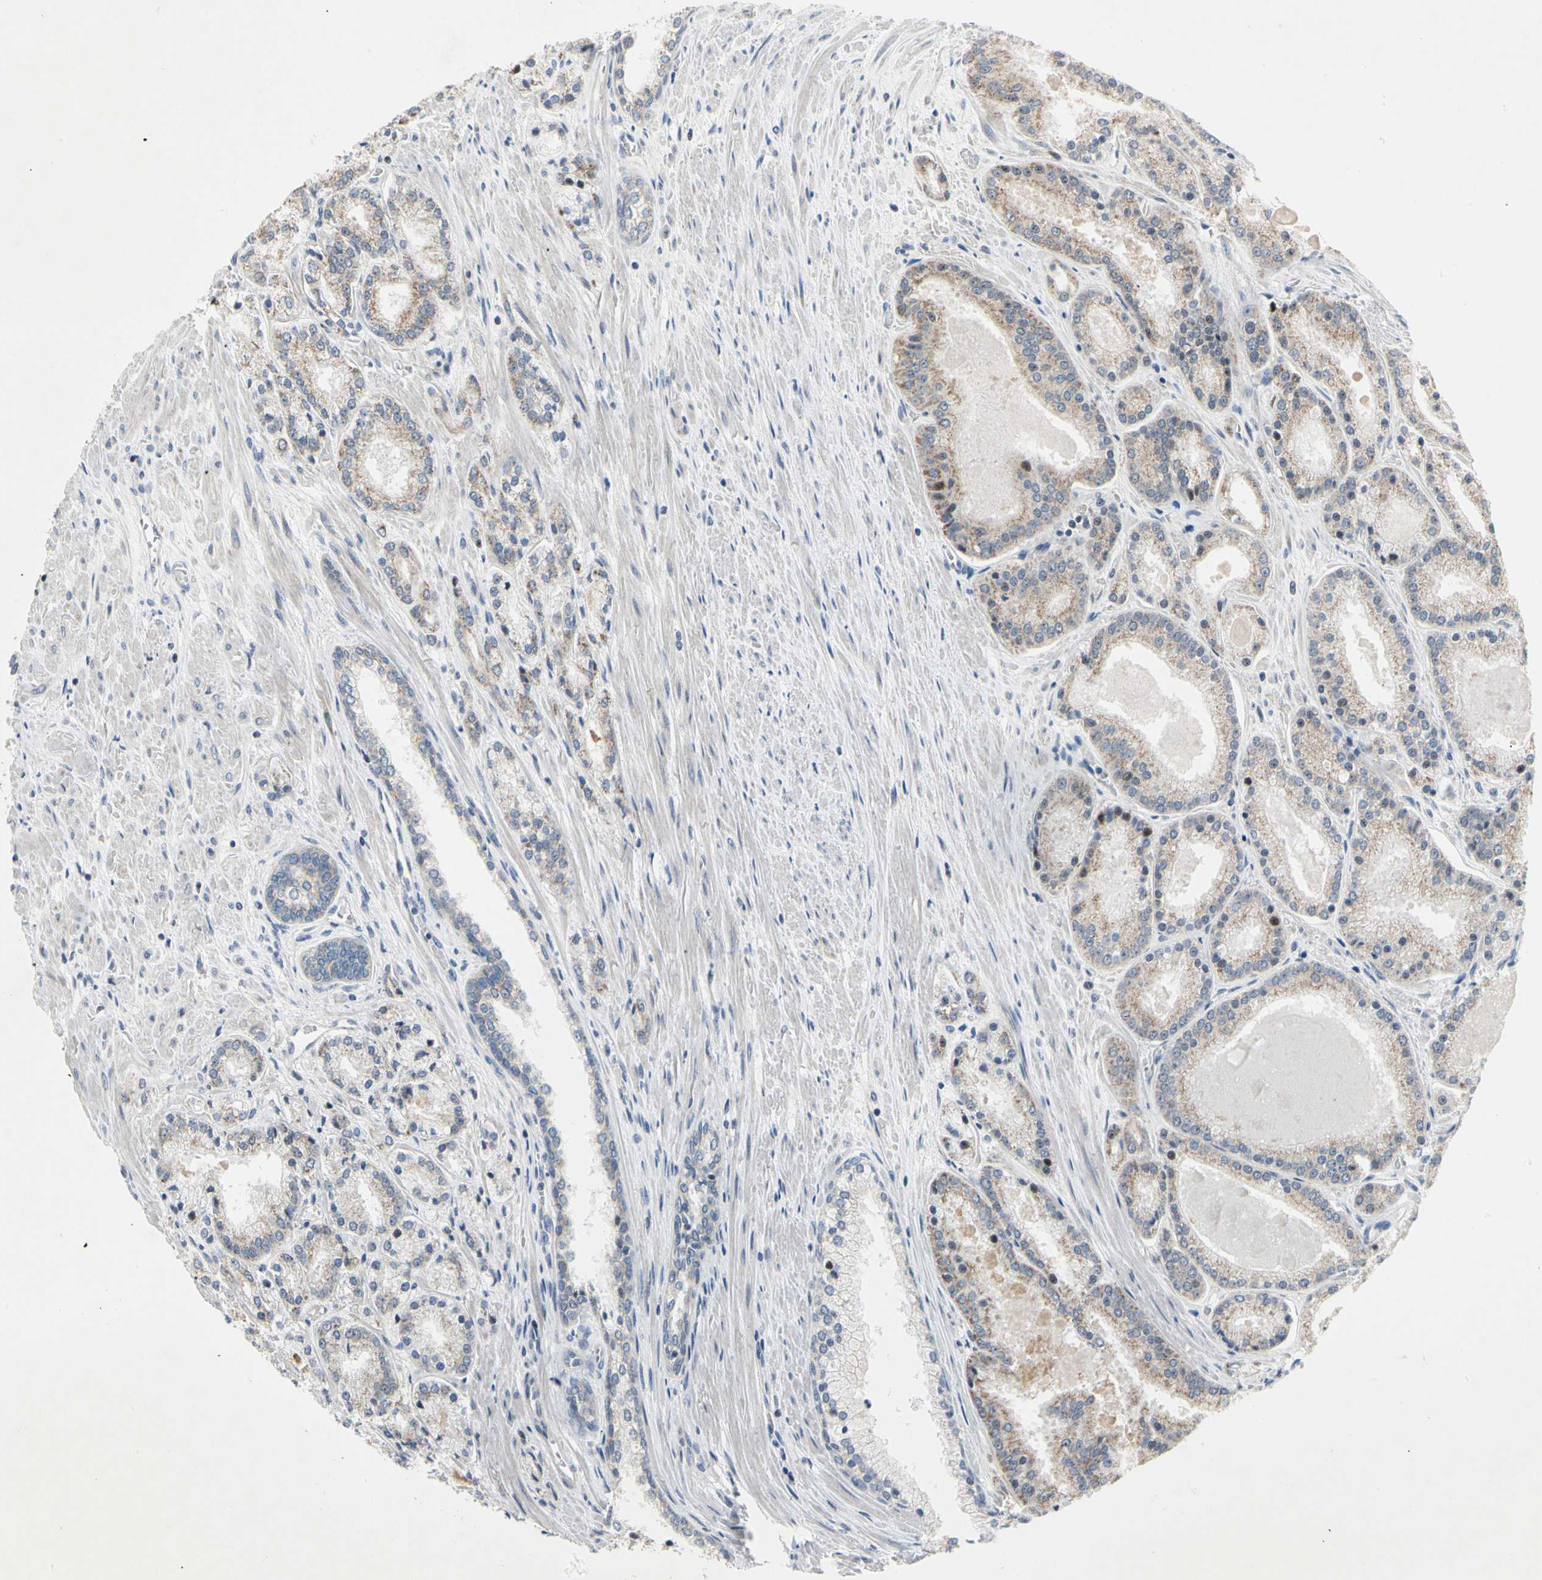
{"staining": {"intensity": "weak", "quantity": ">75%", "location": "cytoplasmic/membranous,nuclear"}, "tissue": "prostate cancer", "cell_type": "Tumor cells", "image_type": "cancer", "snomed": [{"axis": "morphology", "description": "Adenocarcinoma, Low grade"}, {"axis": "topography", "description": "Prostate"}], "caption": "About >75% of tumor cells in prostate adenocarcinoma (low-grade) display weak cytoplasmic/membranous and nuclear protein staining as visualized by brown immunohistochemical staining.", "gene": "MARK1", "patient": {"sex": "male", "age": 59}}